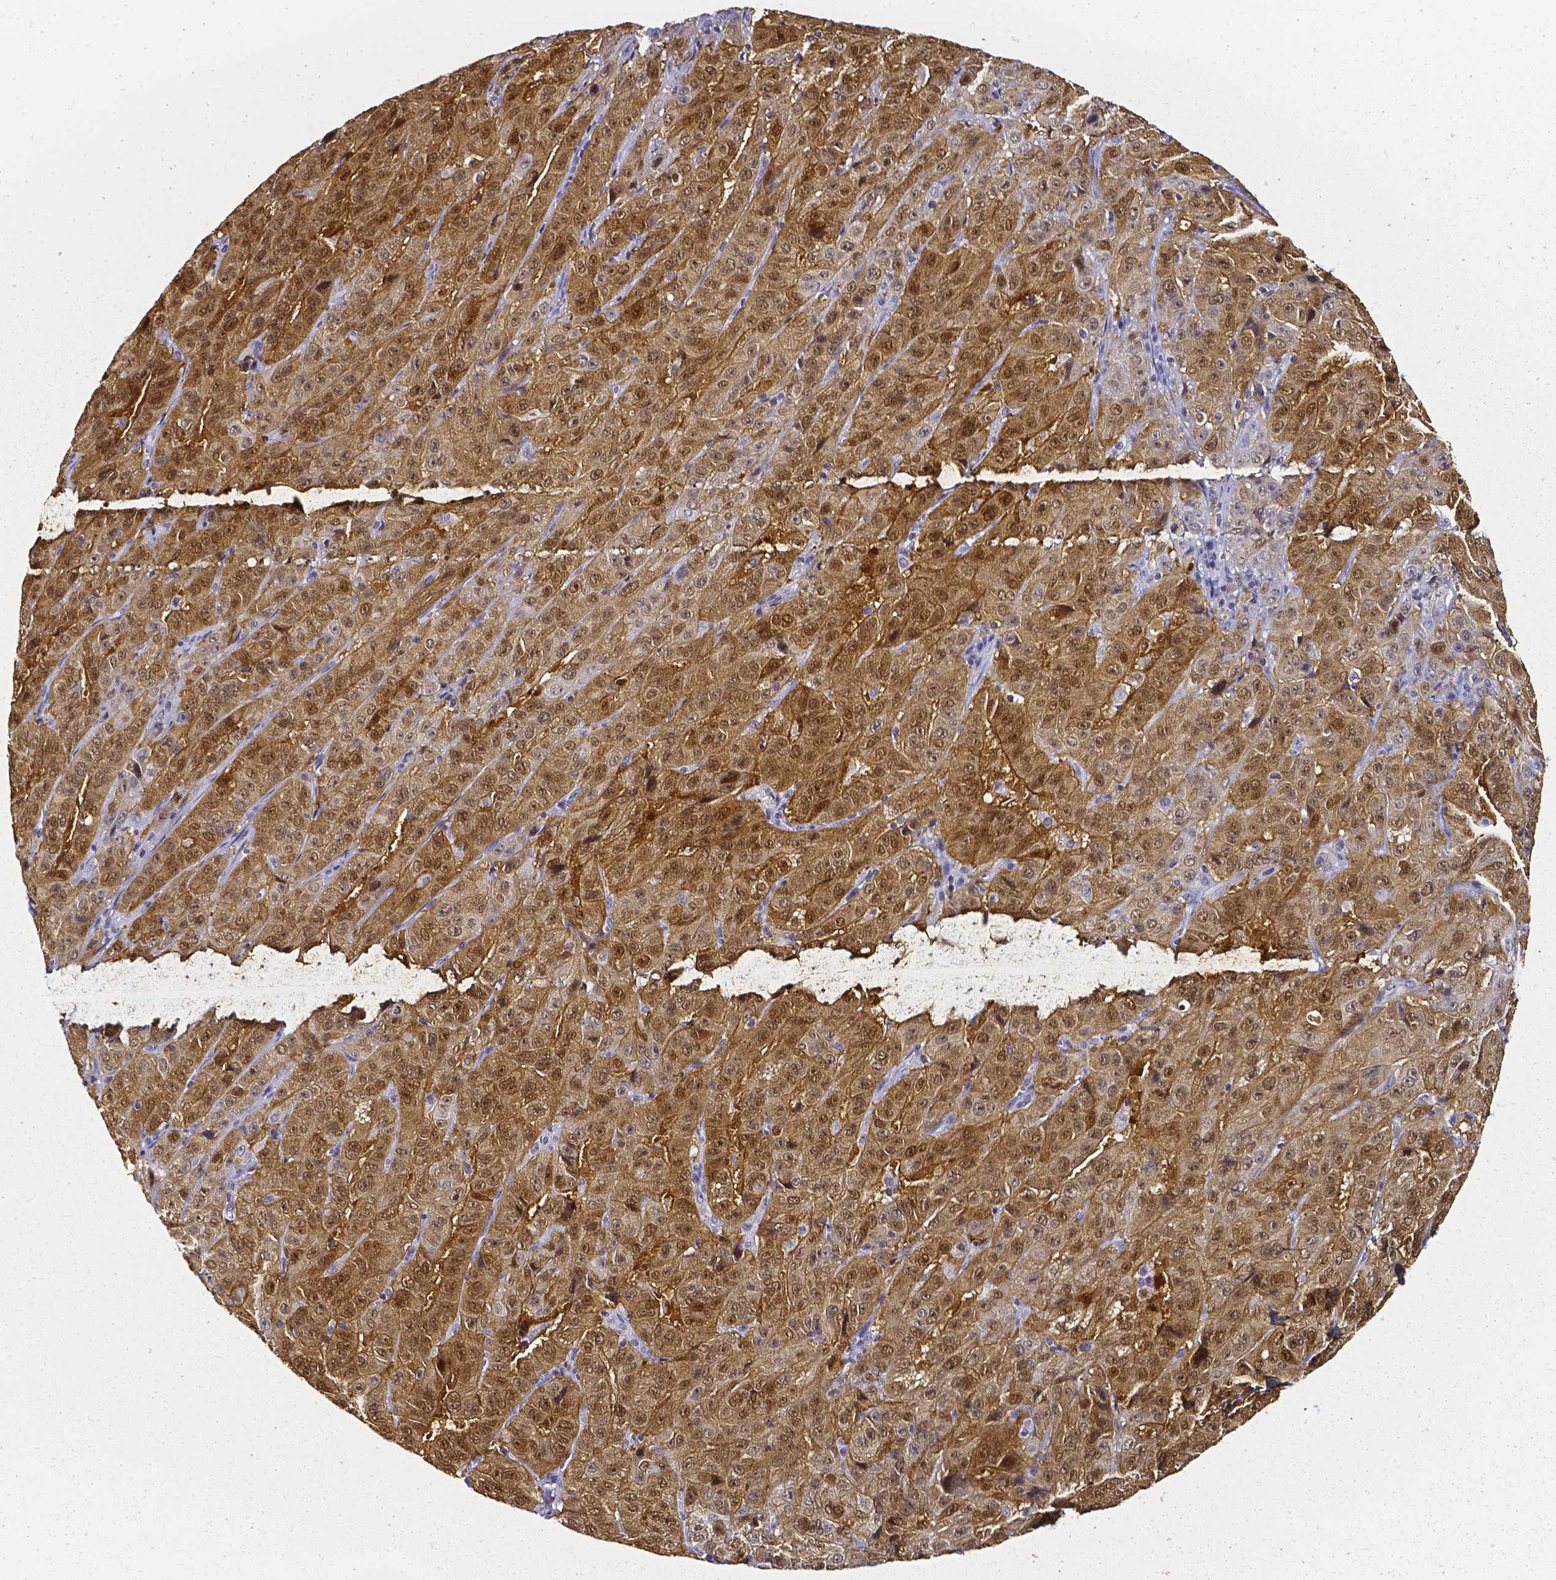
{"staining": {"intensity": "moderate", "quantity": ">75%", "location": "cytoplasmic/membranous,nuclear"}, "tissue": "pancreatic cancer", "cell_type": "Tumor cells", "image_type": "cancer", "snomed": [{"axis": "morphology", "description": "Adenocarcinoma, NOS"}, {"axis": "topography", "description": "Pancreas"}], "caption": "The micrograph exhibits staining of pancreatic cancer (adenocarcinoma), revealing moderate cytoplasmic/membranous and nuclear protein staining (brown color) within tumor cells. (brown staining indicates protein expression, while blue staining denotes nuclei).", "gene": "AKR1B10", "patient": {"sex": "male", "age": 63}}